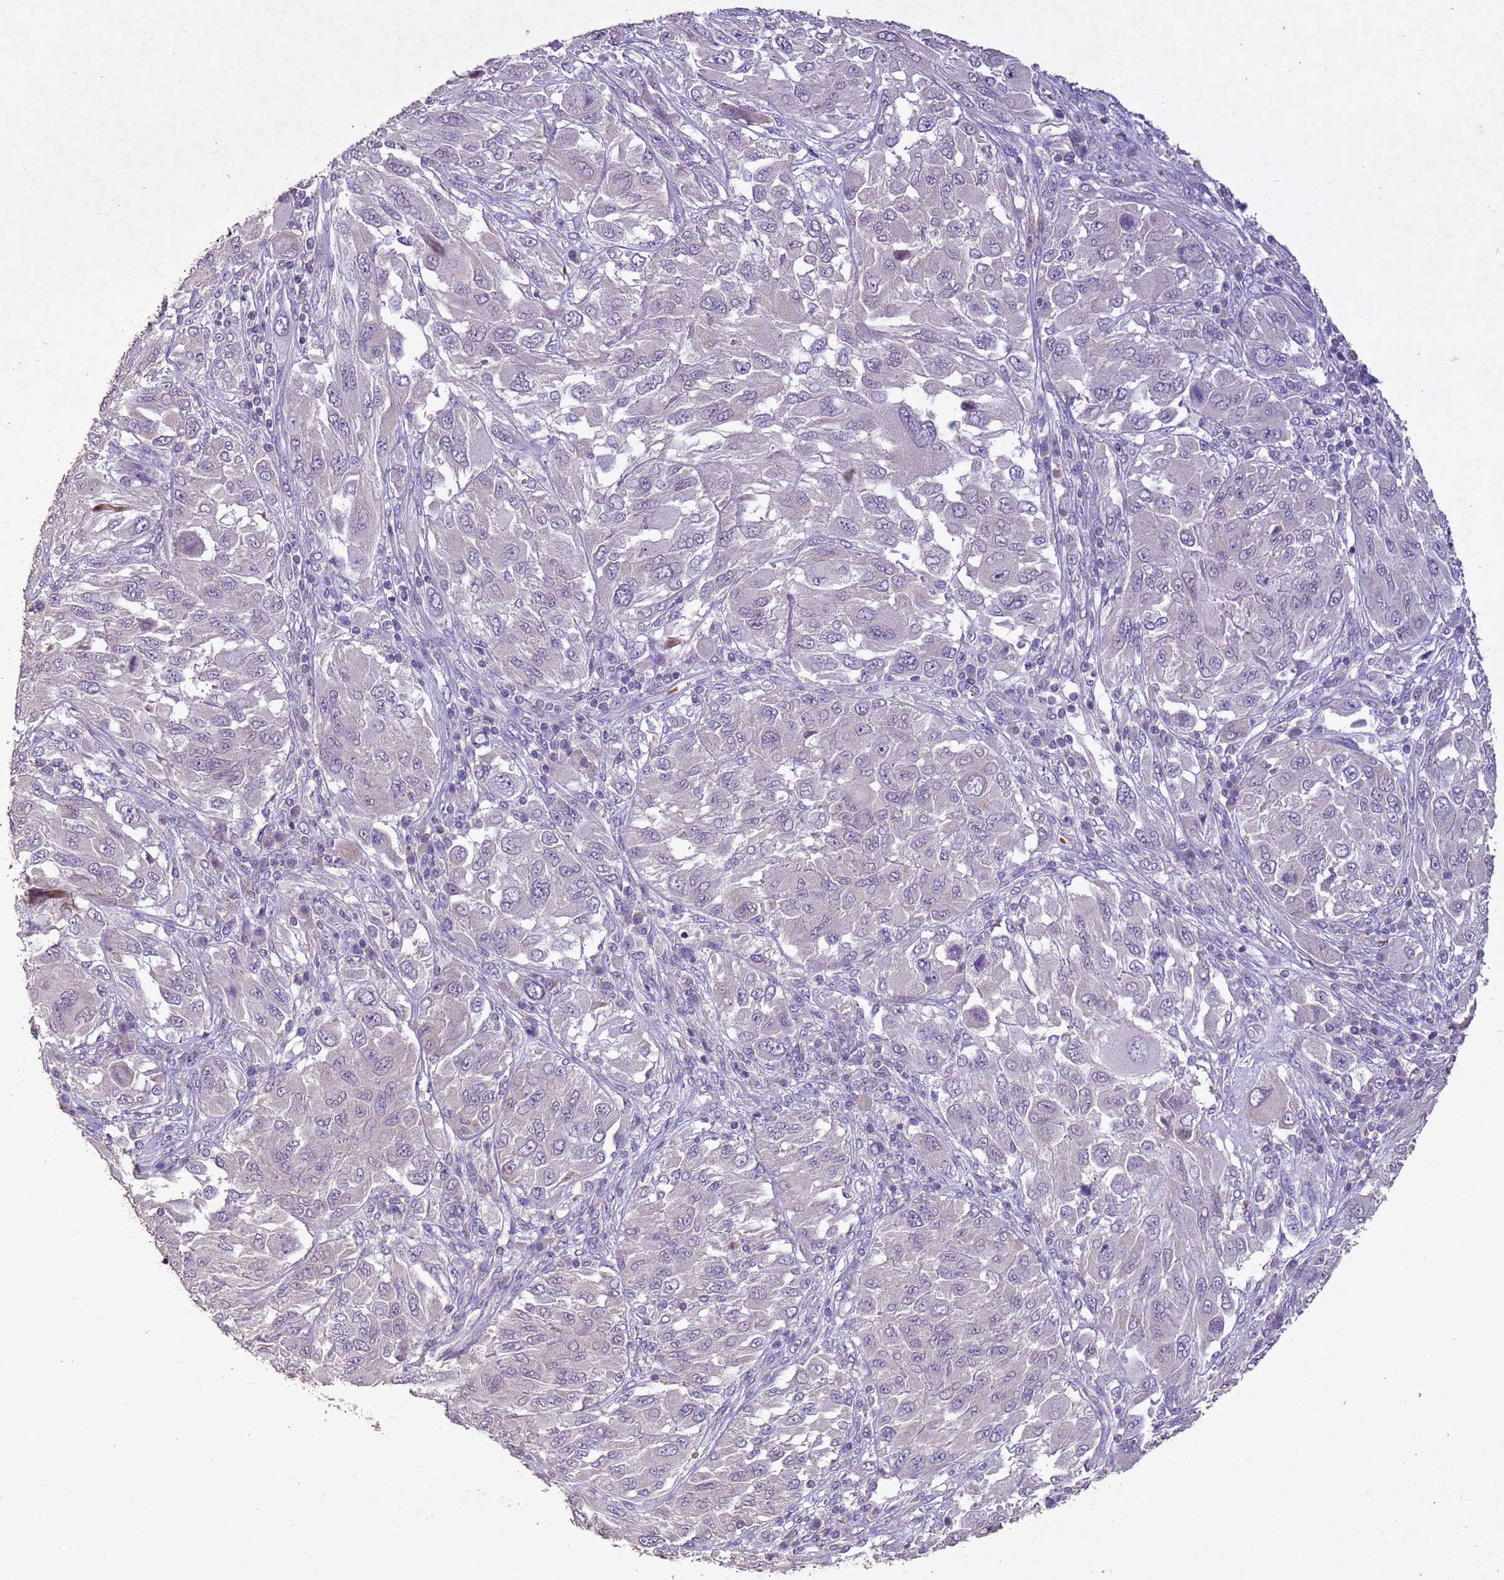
{"staining": {"intensity": "negative", "quantity": "none", "location": "none"}, "tissue": "melanoma", "cell_type": "Tumor cells", "image_type": "cancer", "snomed": [{"axis": "morphology", "description": "Malignant melanoma, NOS"}, {"axis": "topography", "description": "Skin"}], "caption": "Tumor cells show no significant staining in melanoma.", "gene": "NLRP11", "patient": {"sex": "female", "age": 91}}